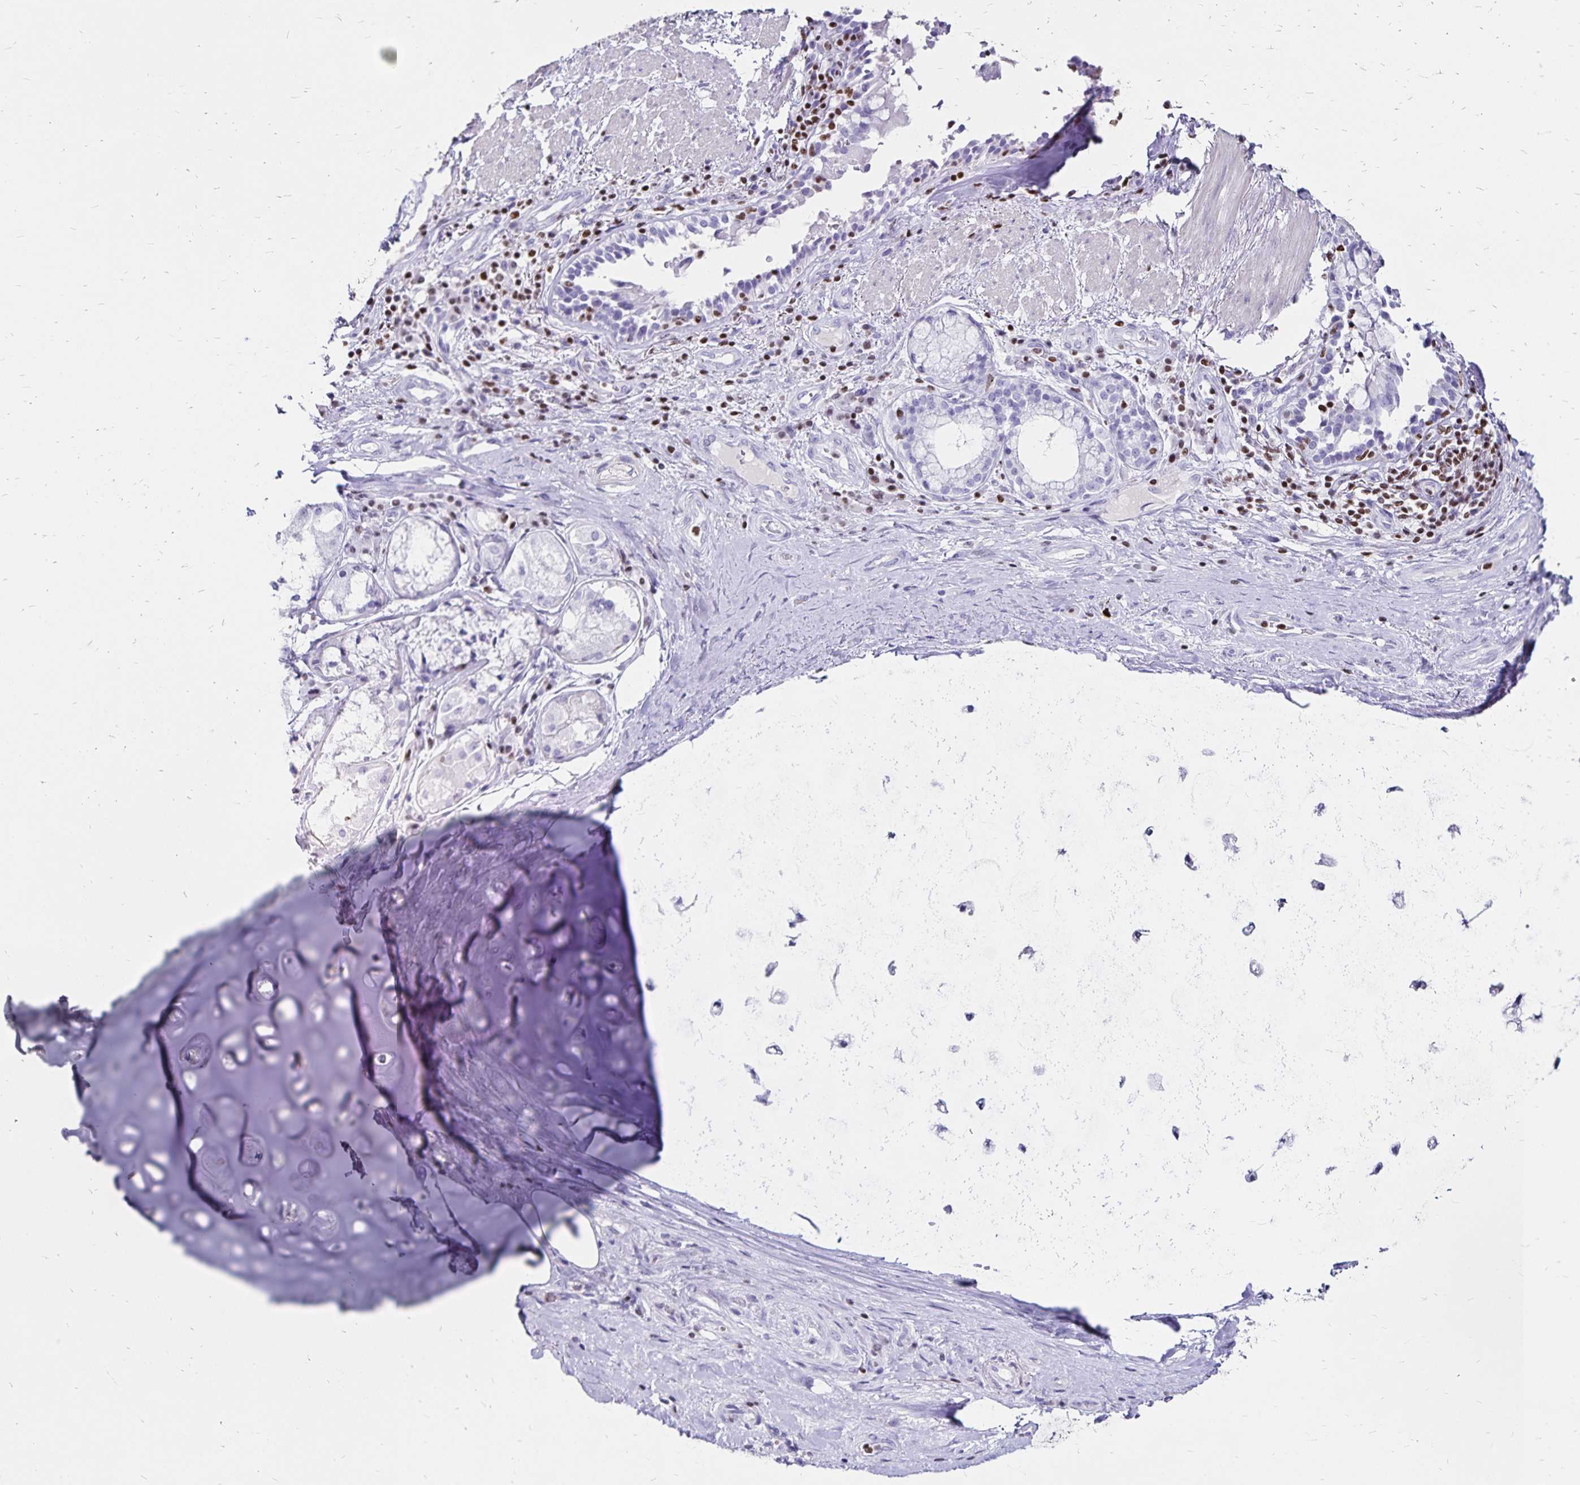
{"staining": {"intensity": "negative", "quantity": "none", "location": "none"}, "tissue": "adipose tissue", "cell_type": "Adipocytes", "image_type": "normal", "snomed": [{"axis": "morphology", "description": "Normal tissue, NOS"}, {"axis": "topography", "description": "Cartilage tissue"}, {"axis": "topography", "description": "Bronchus"}], "caption": "This is a histopathology image of IHC staining of benign adipose tissue, which shows no expression in adipocytes.", "gene": "IKZF1", "patient": {"sex": "male", "age": 64}}